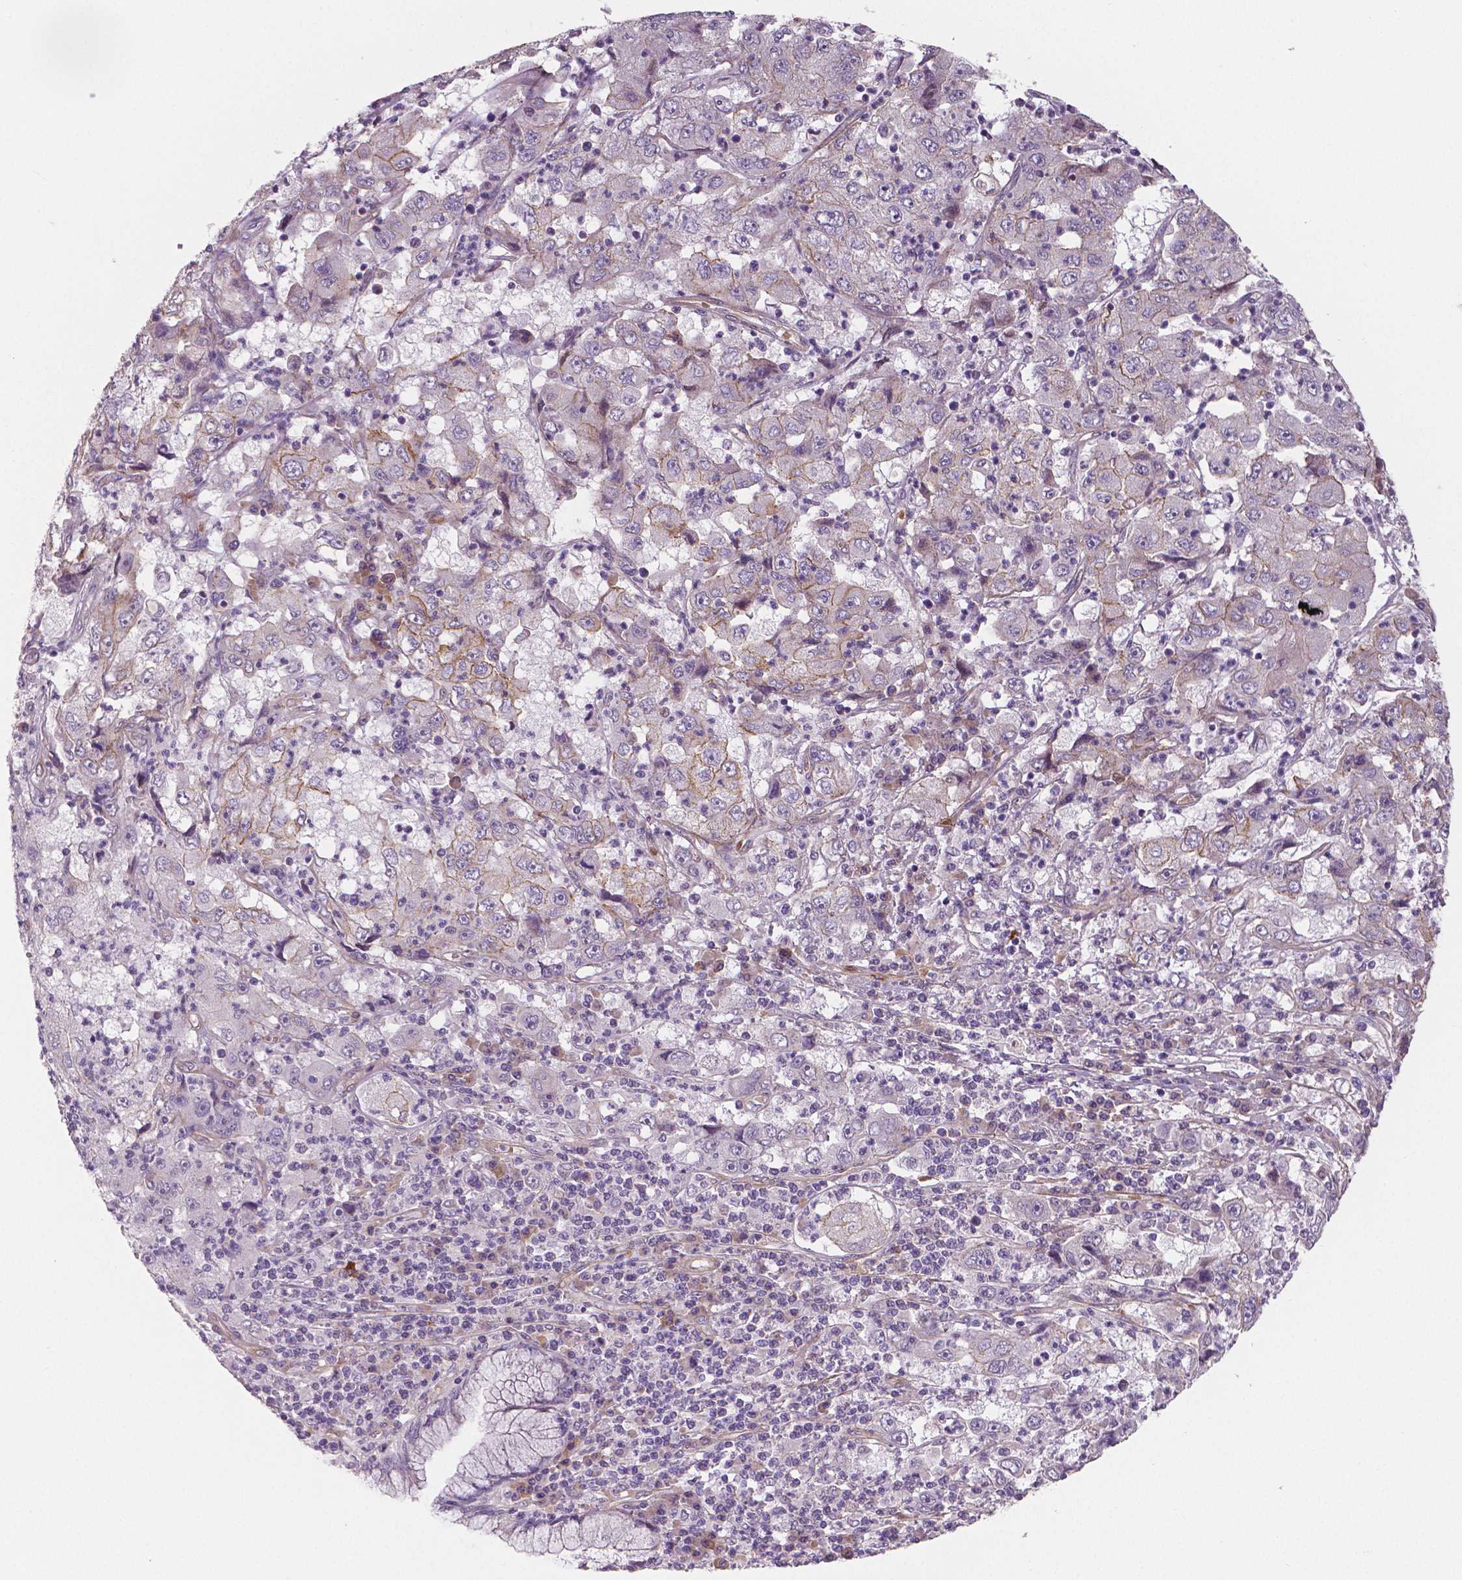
{"staining": {"intensity": "weak", "quantity": "<25%", "location": "cytoplasmic/membranous"}, "tissue": "cervical cancer", "cell_type": "Tumor cells", "image_type": "cancer", "snomed": [{"axis": "morphology", "description": "Squamous cell carcinoma, NOS"}, {"axis": "topography", "description": "Cervix"}], "caption": "This is an immunohistochemistry image of human cervical cancer (squamous cell carcinoma). There is no positivity in tumor cells.", "gene": "FLT1", "patient": {"sex": "female", "age": 36}}